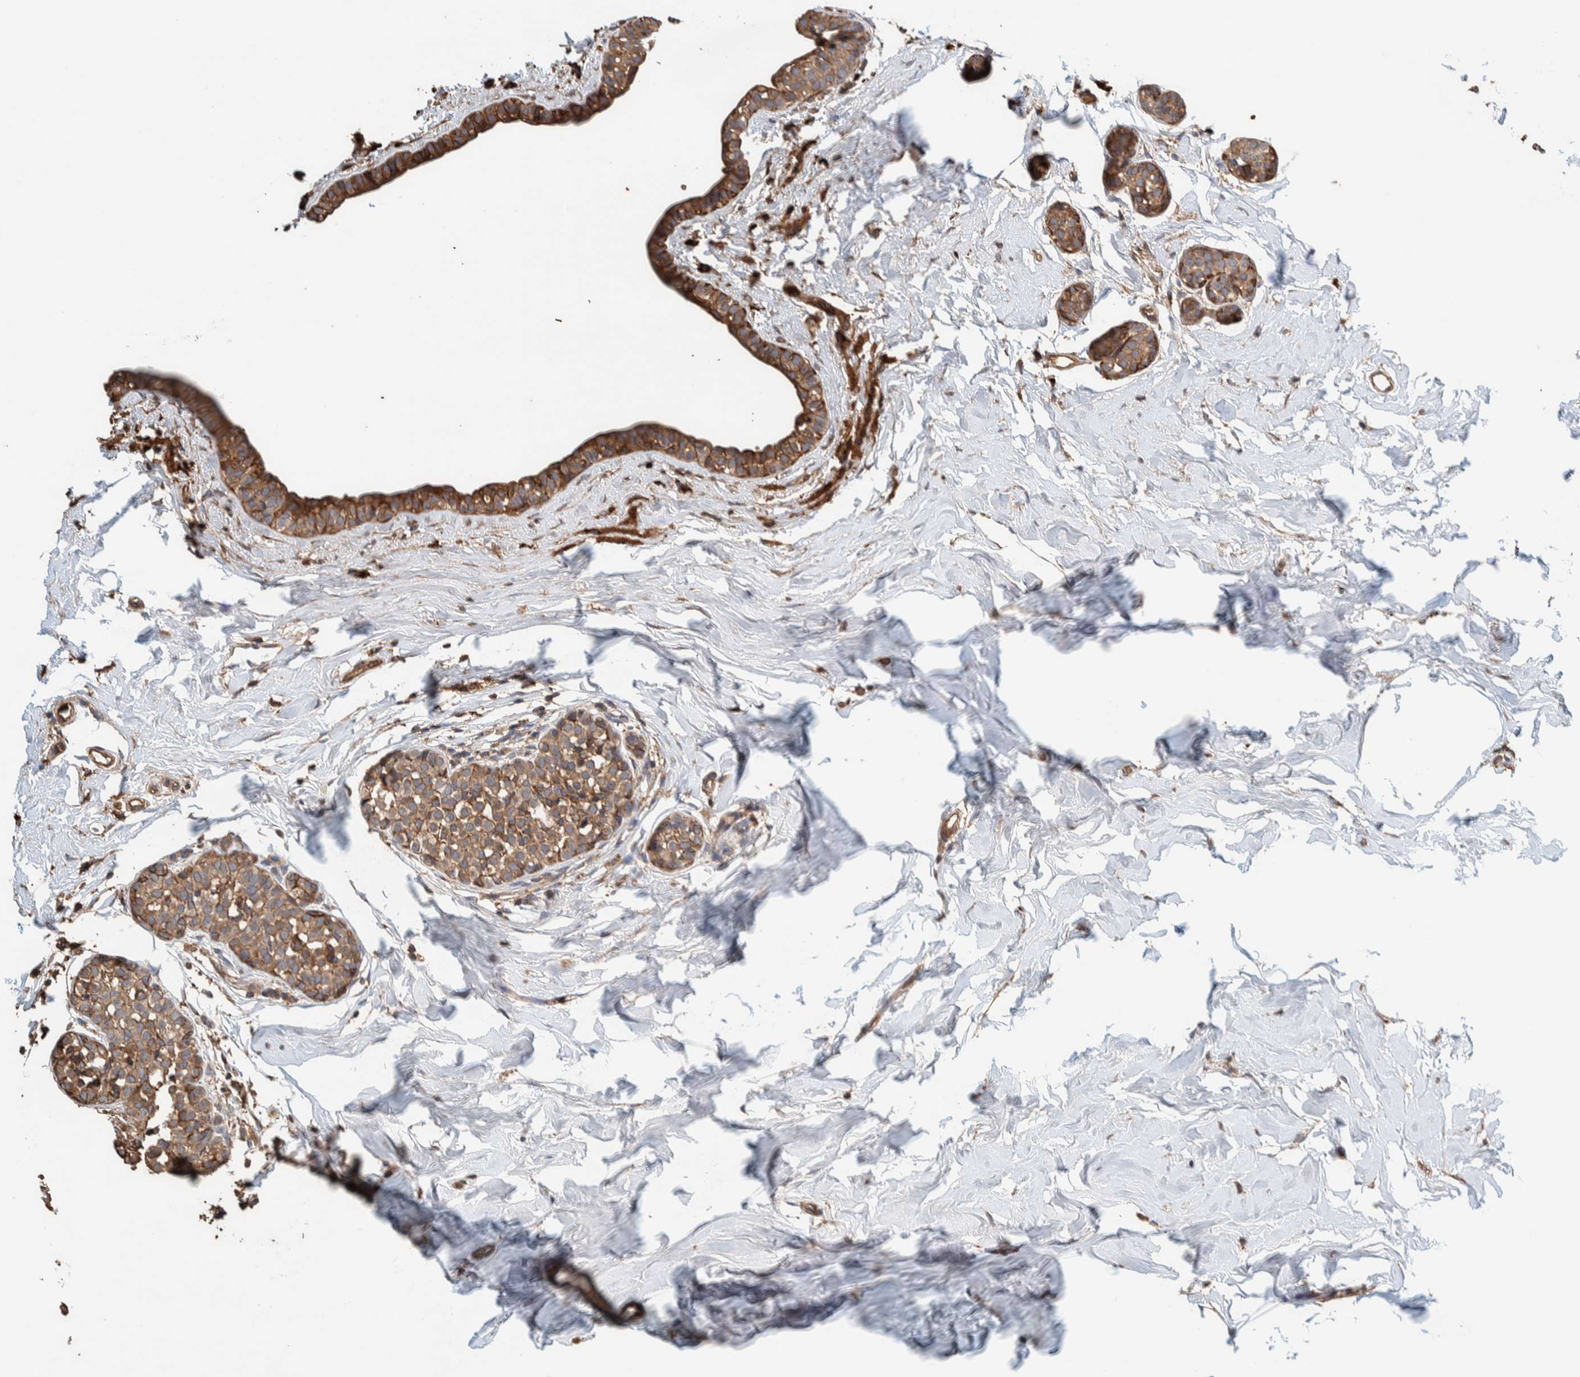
{"staining": {"intensity": "moderate", "quantity": ">75%", "location": "cytoplasmic/membranous"}, "tissue": "breast cancer", "cell_type": "Tumor cells", "image_type": "cancer", "snomed": [{"axis": "morphology", "description": "Duct carcinoma"}, {"axis": "topography", "description": "Breast"}], "caption": "An image of human breast infiltrating ductal carcinoma stained for a protein shows moderate cytoplasmic/membranous brown staining in tumor cells.", "gene": "PLA2G3", "patient": {"sex": "female", "age": 55}}